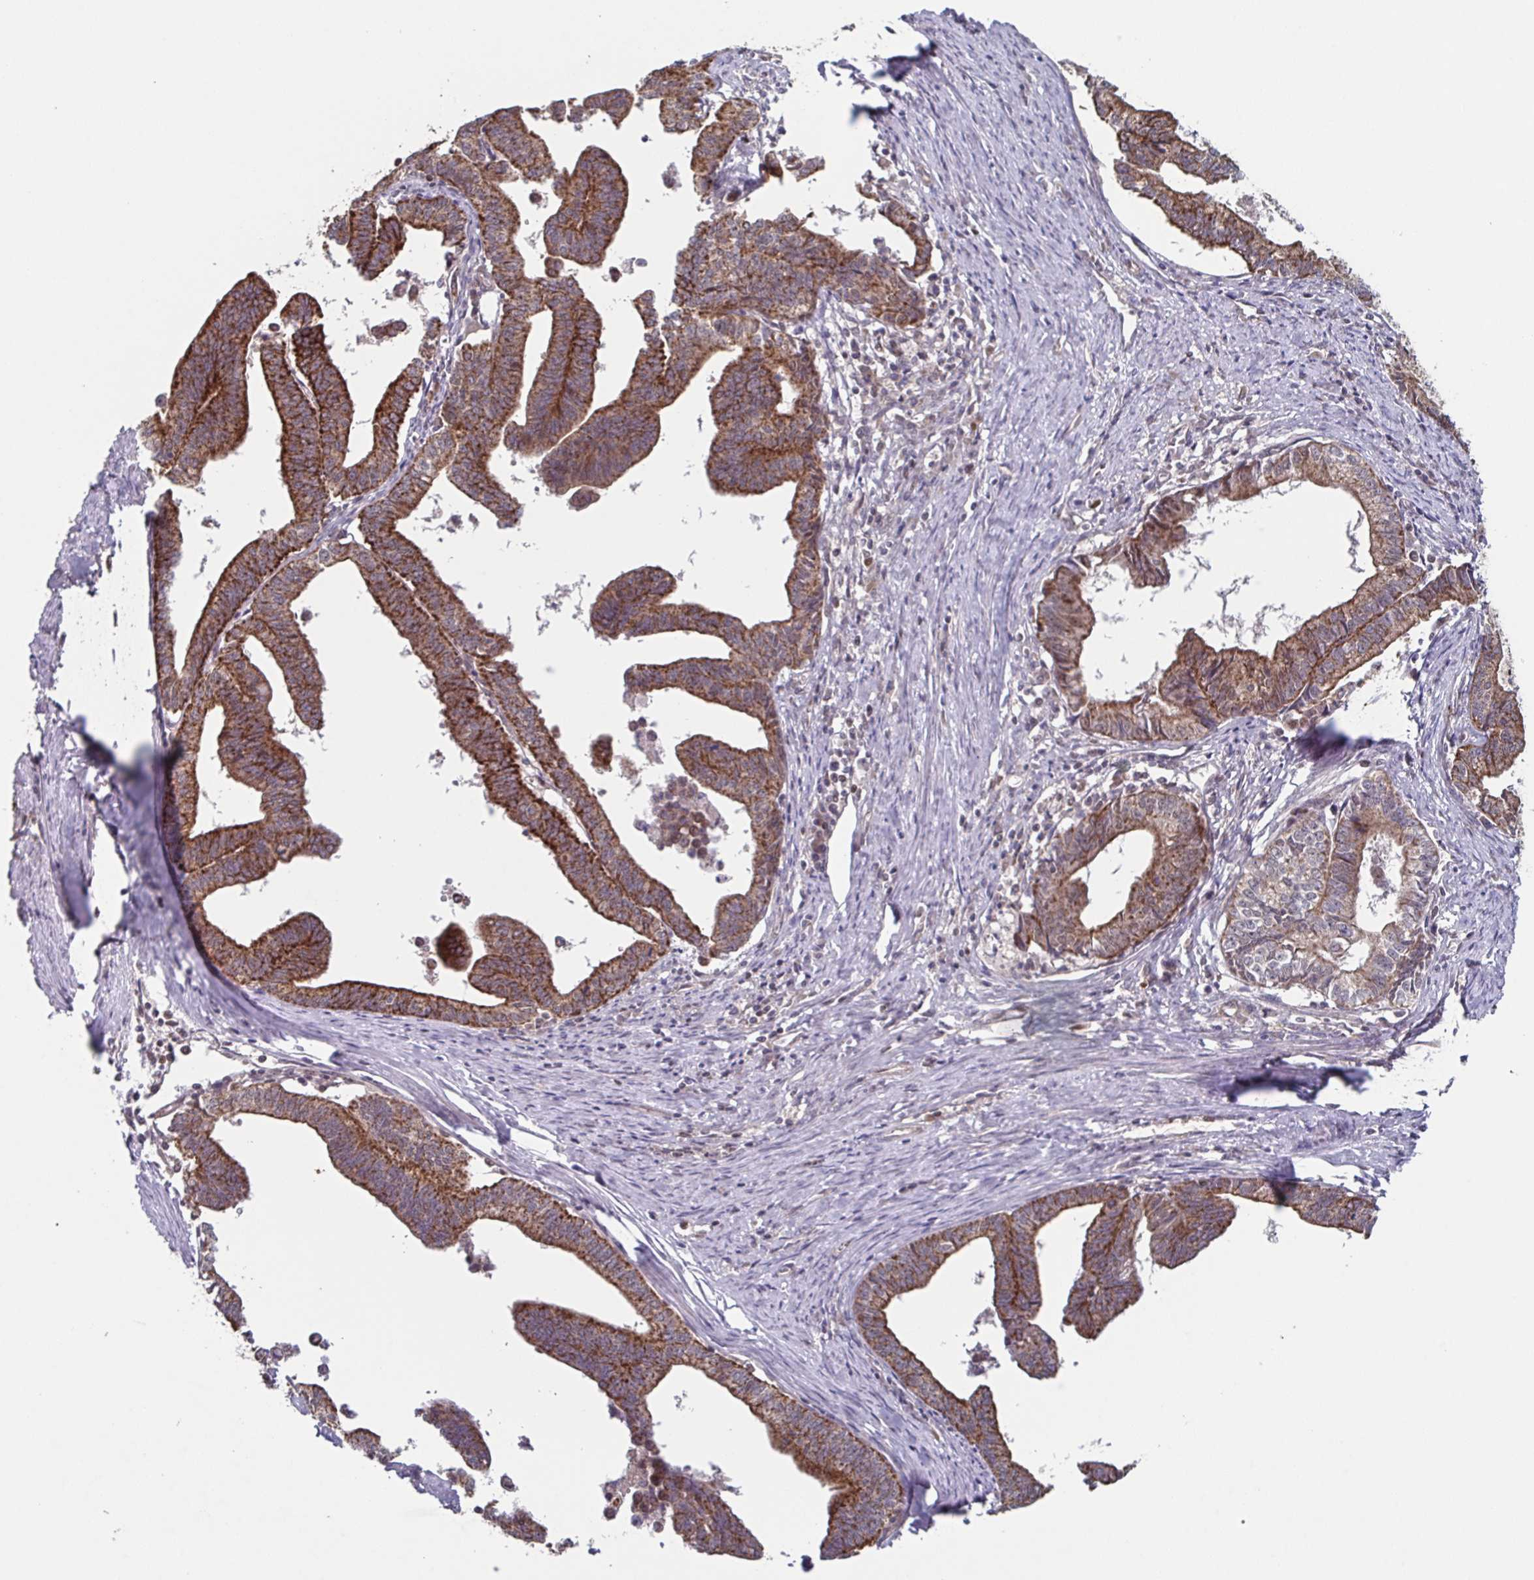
{"staining": {"intensity": "strong", "quantity": ">75%", "location": "cytoplasmic/membranous"}, "tissue": "endometrial cancer", "cell_type": "Tumor cells", "image_type": "cancer", "snomed": [{"axis": "morphology", "description": "Adenocarcinoma, NOS"}, {"axis": "topography", "description": "Endometrium"}], "caption": "Adenocarcinoma (endometrial) stained for a protein (brown) exhibits strong cytoplasmic/membranous positive positivity in approximately >75% of tumor cells.", "gene": "TTC19", "patient": {"sex": "female", "age": 65}}